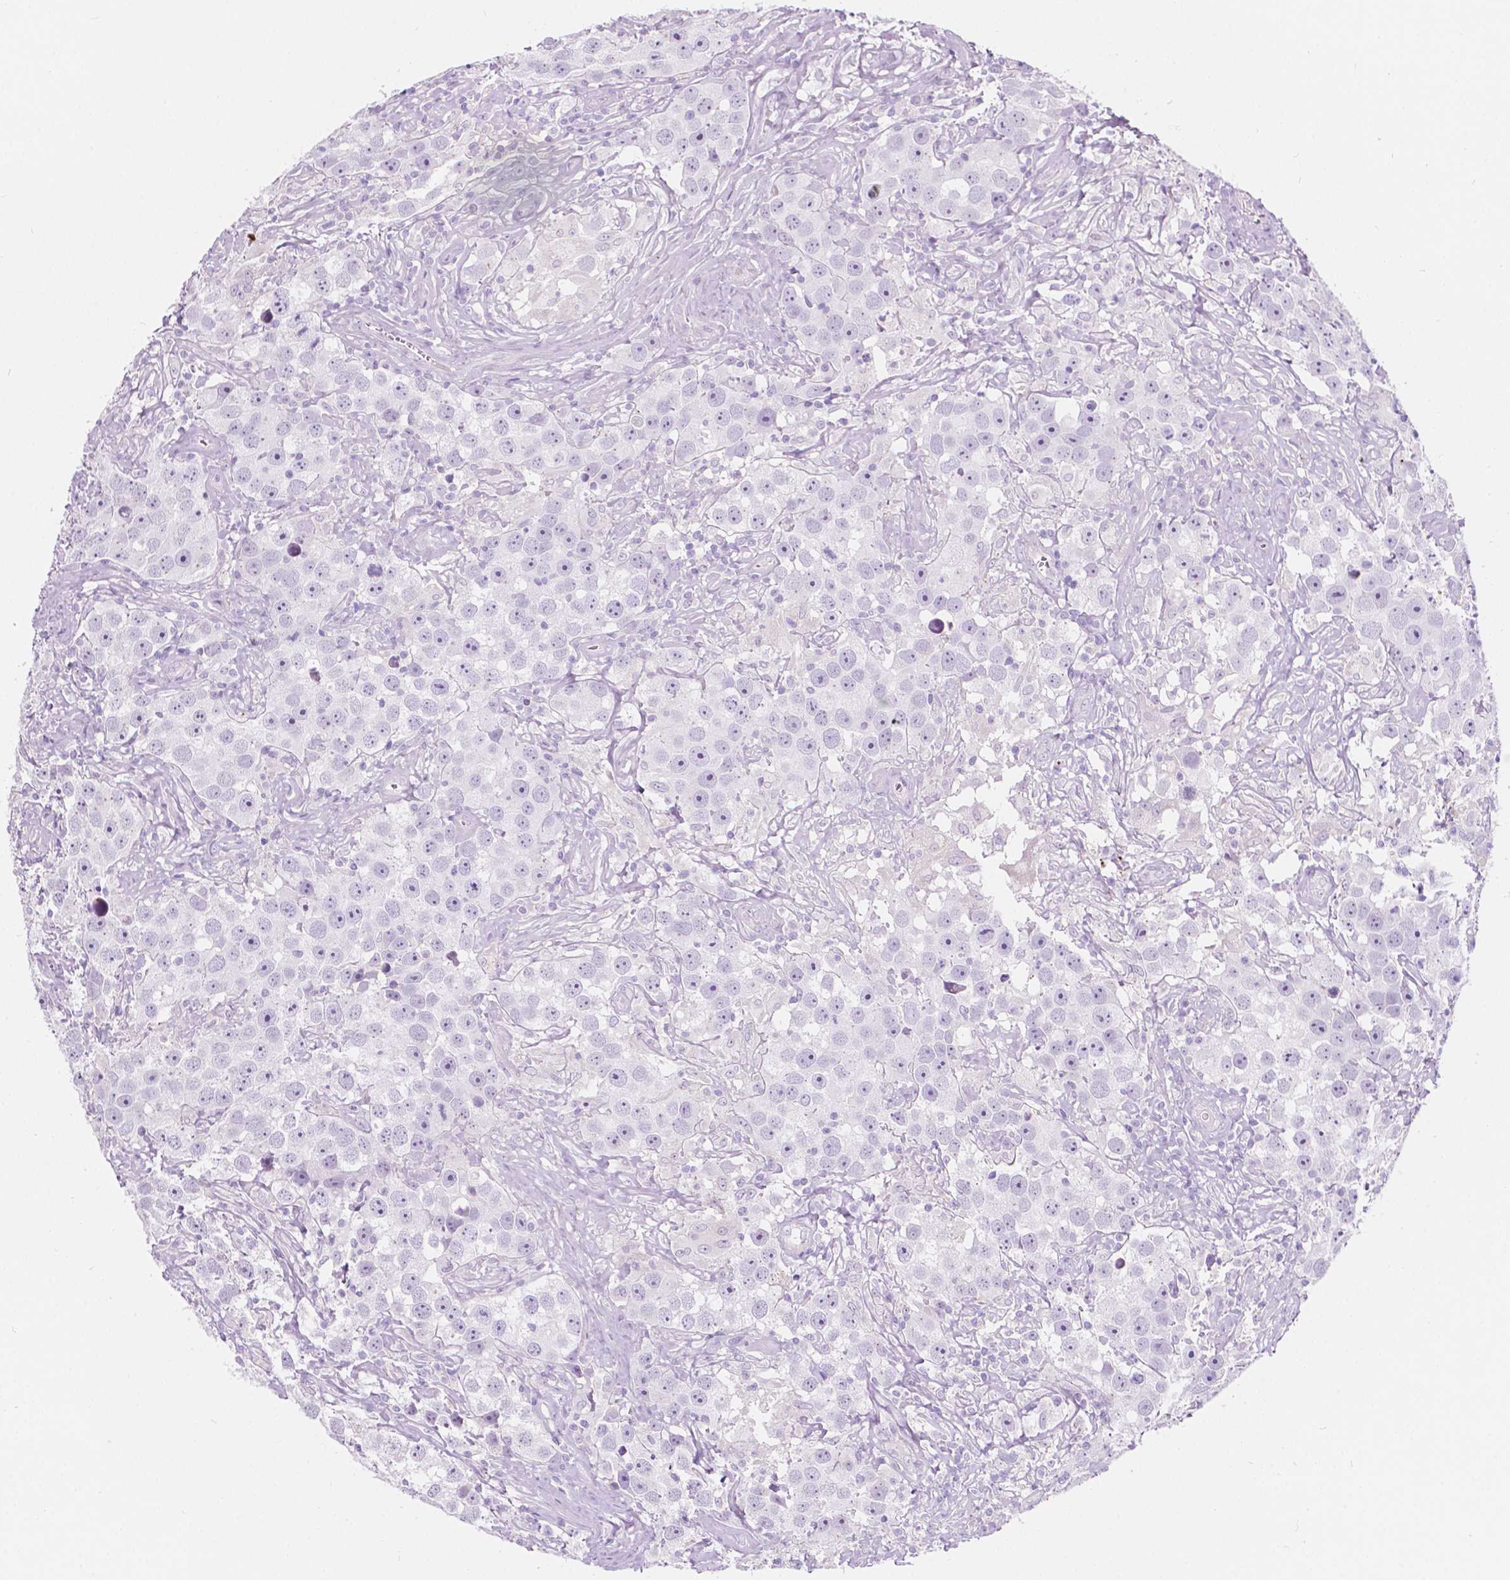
{"staining": {"intensity": "negative", "quantity": "none", "location": "none"}, "tissue": "testis cancer", "cell_type": "Tumor cells", "image_type": "cancer", "snomed": [{"axis": "morphology", "description": "Seminoma, NOS"}, {"axis": "topography", "description": "Testis"}], "caption": "Testis seminoma was stained to show a protein in brown. There is no significant staining in tumor cells.", "gene": "NOS1AP", "patient": {"sex": "male", "age": 49}}